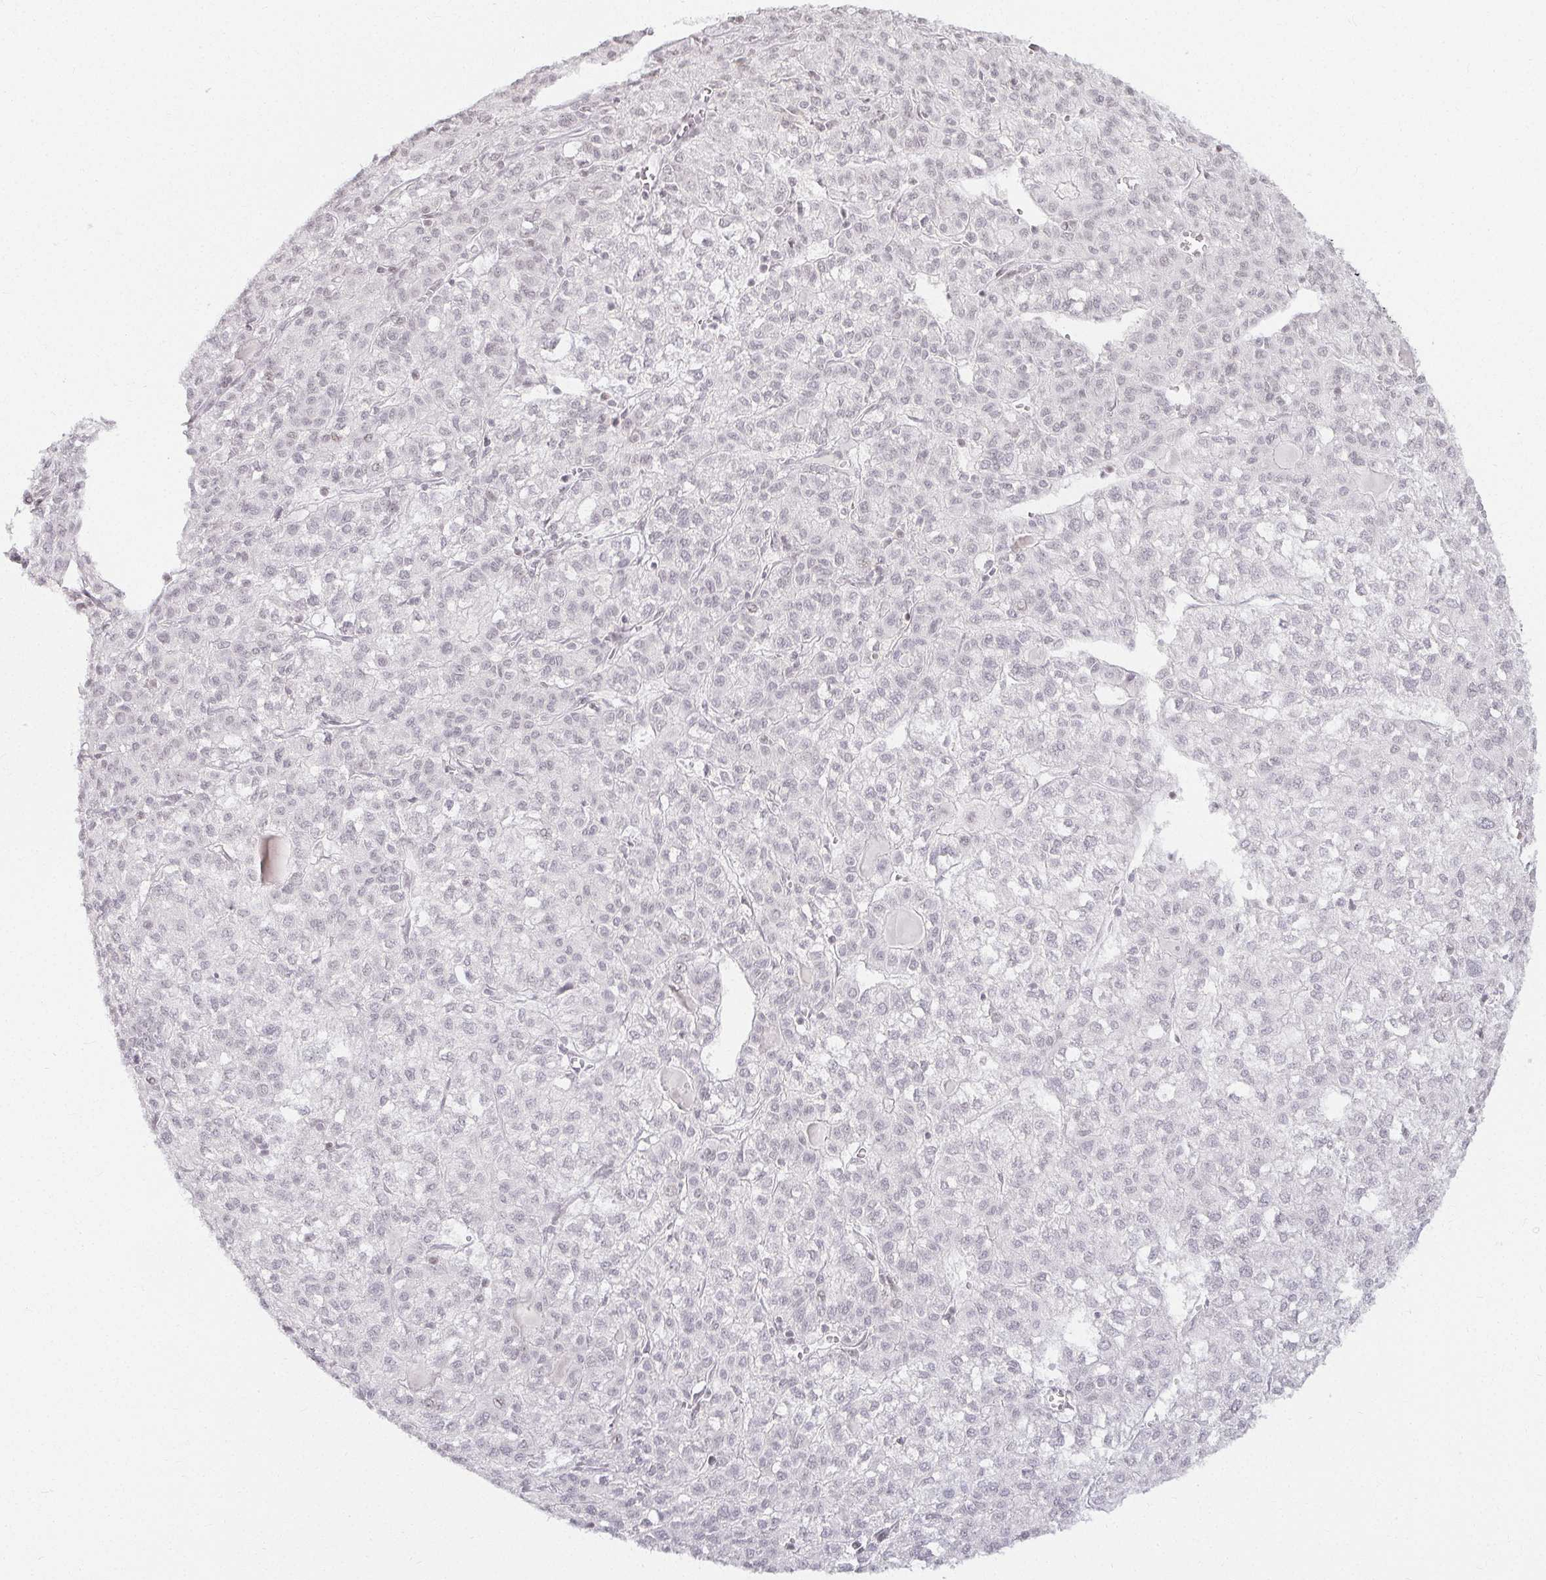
{"staining": {"intensity": "negative", "quantity": "none", "location": "none"}, "tissue": "liver cancer", "cell_type": "Tumor cells", "image_type": "cancer", "snomed": [{"axis": "morphology", "description": "Carcinoma, Hepatocellular, NOS"}, {"axis": "topography", "description": "Liver"}], "caption": "Immunohistochemistry of human hepatocellular carcinoma (liver) shows no staining in tumor cells.", "gene": "ACAN", "patient": {"sex": "female", "age": 43}}